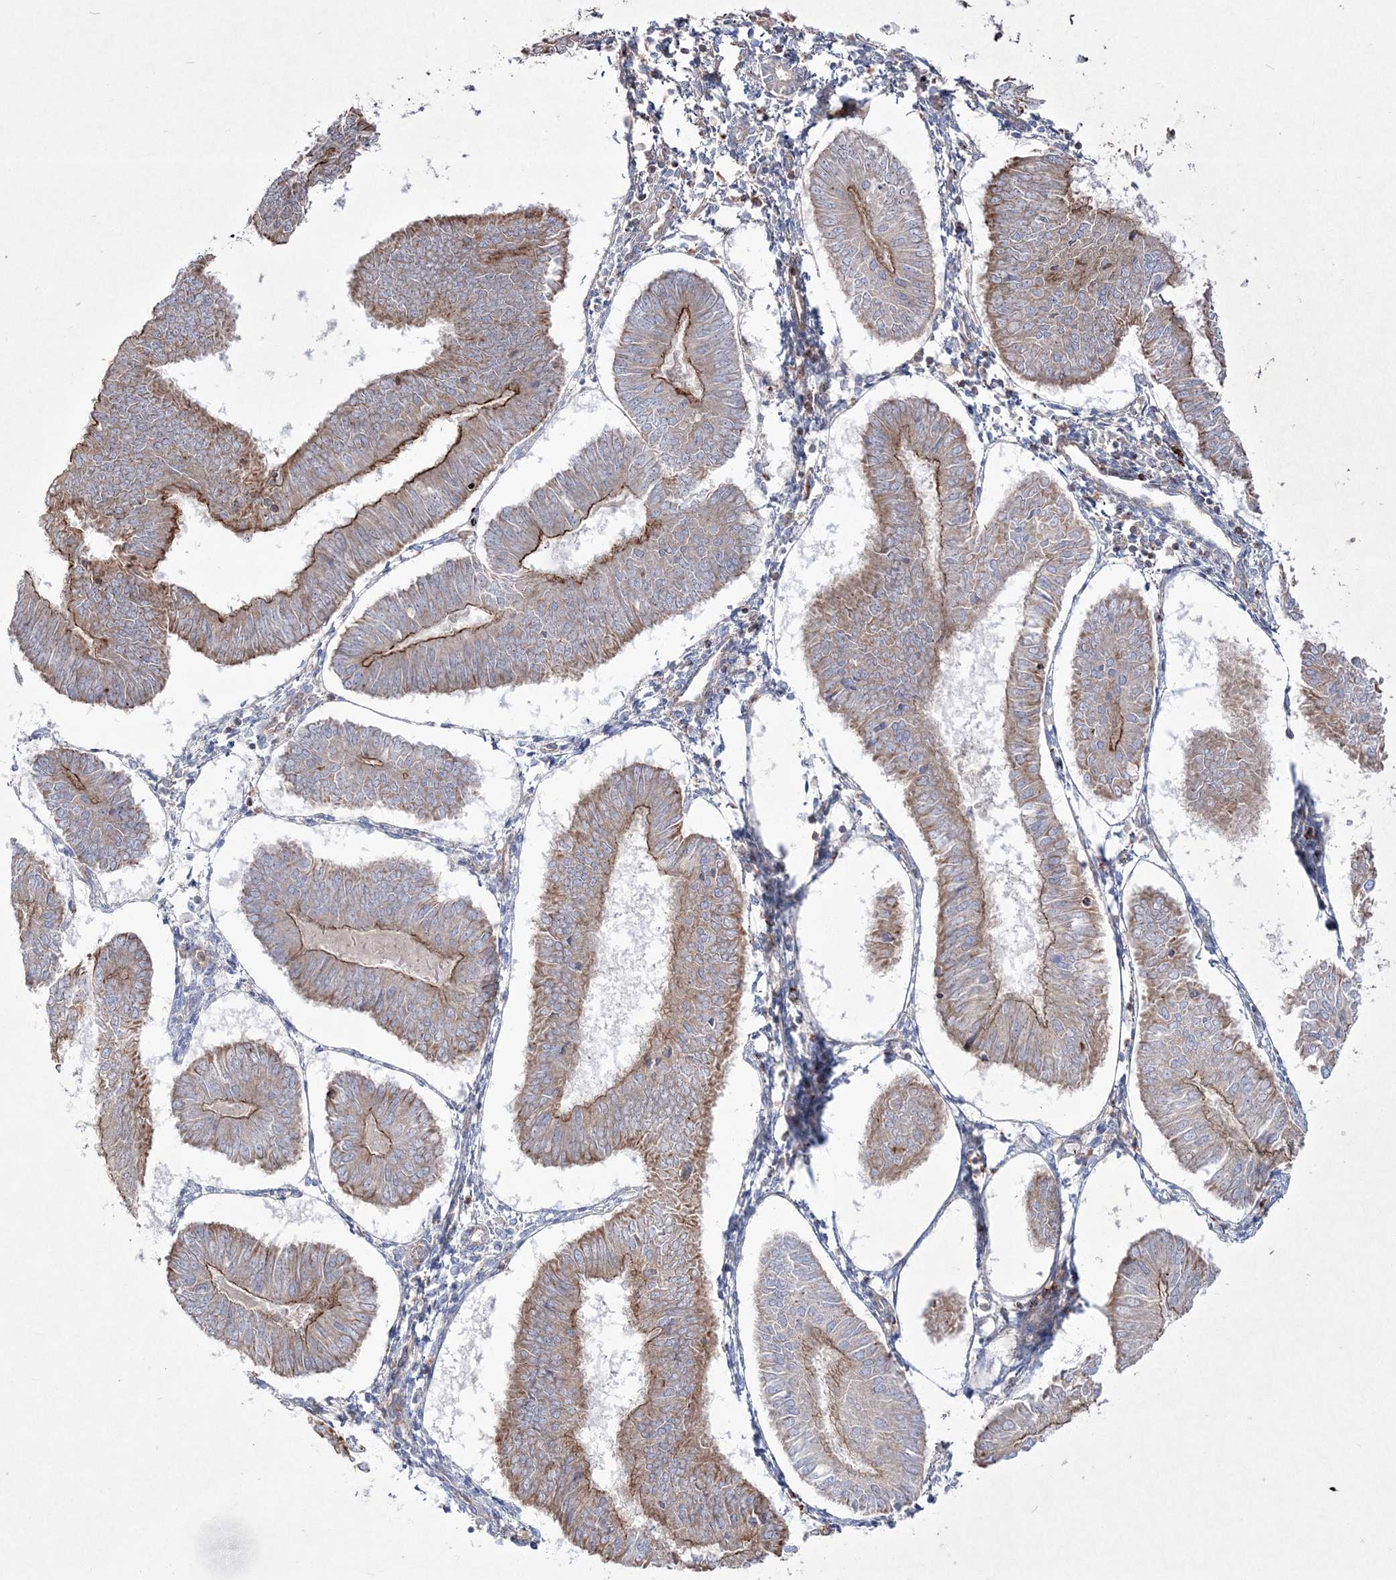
{"staining": {"intensity": "moderate", "quantity": "25%-75%", "location": "cytoplasmic/membranous"}, "tissue": "endometrial cancer", "cell_type": "Tumor cells", "image_type": "cancer", "snomed": [{"axis": "morphology", "description": "Adenocarcinoma, NOS"}, {"axis": "topography", "description": "Endometrium"}], "caption": "Human endometrial adenocarcinoma stained with a brown dye displays moderate cytoplasmic/membranous positive staining in about 25%-75% of tumor cells.", "gene": "RICTOR", "patient": {"sex": "female", "age": 58}}